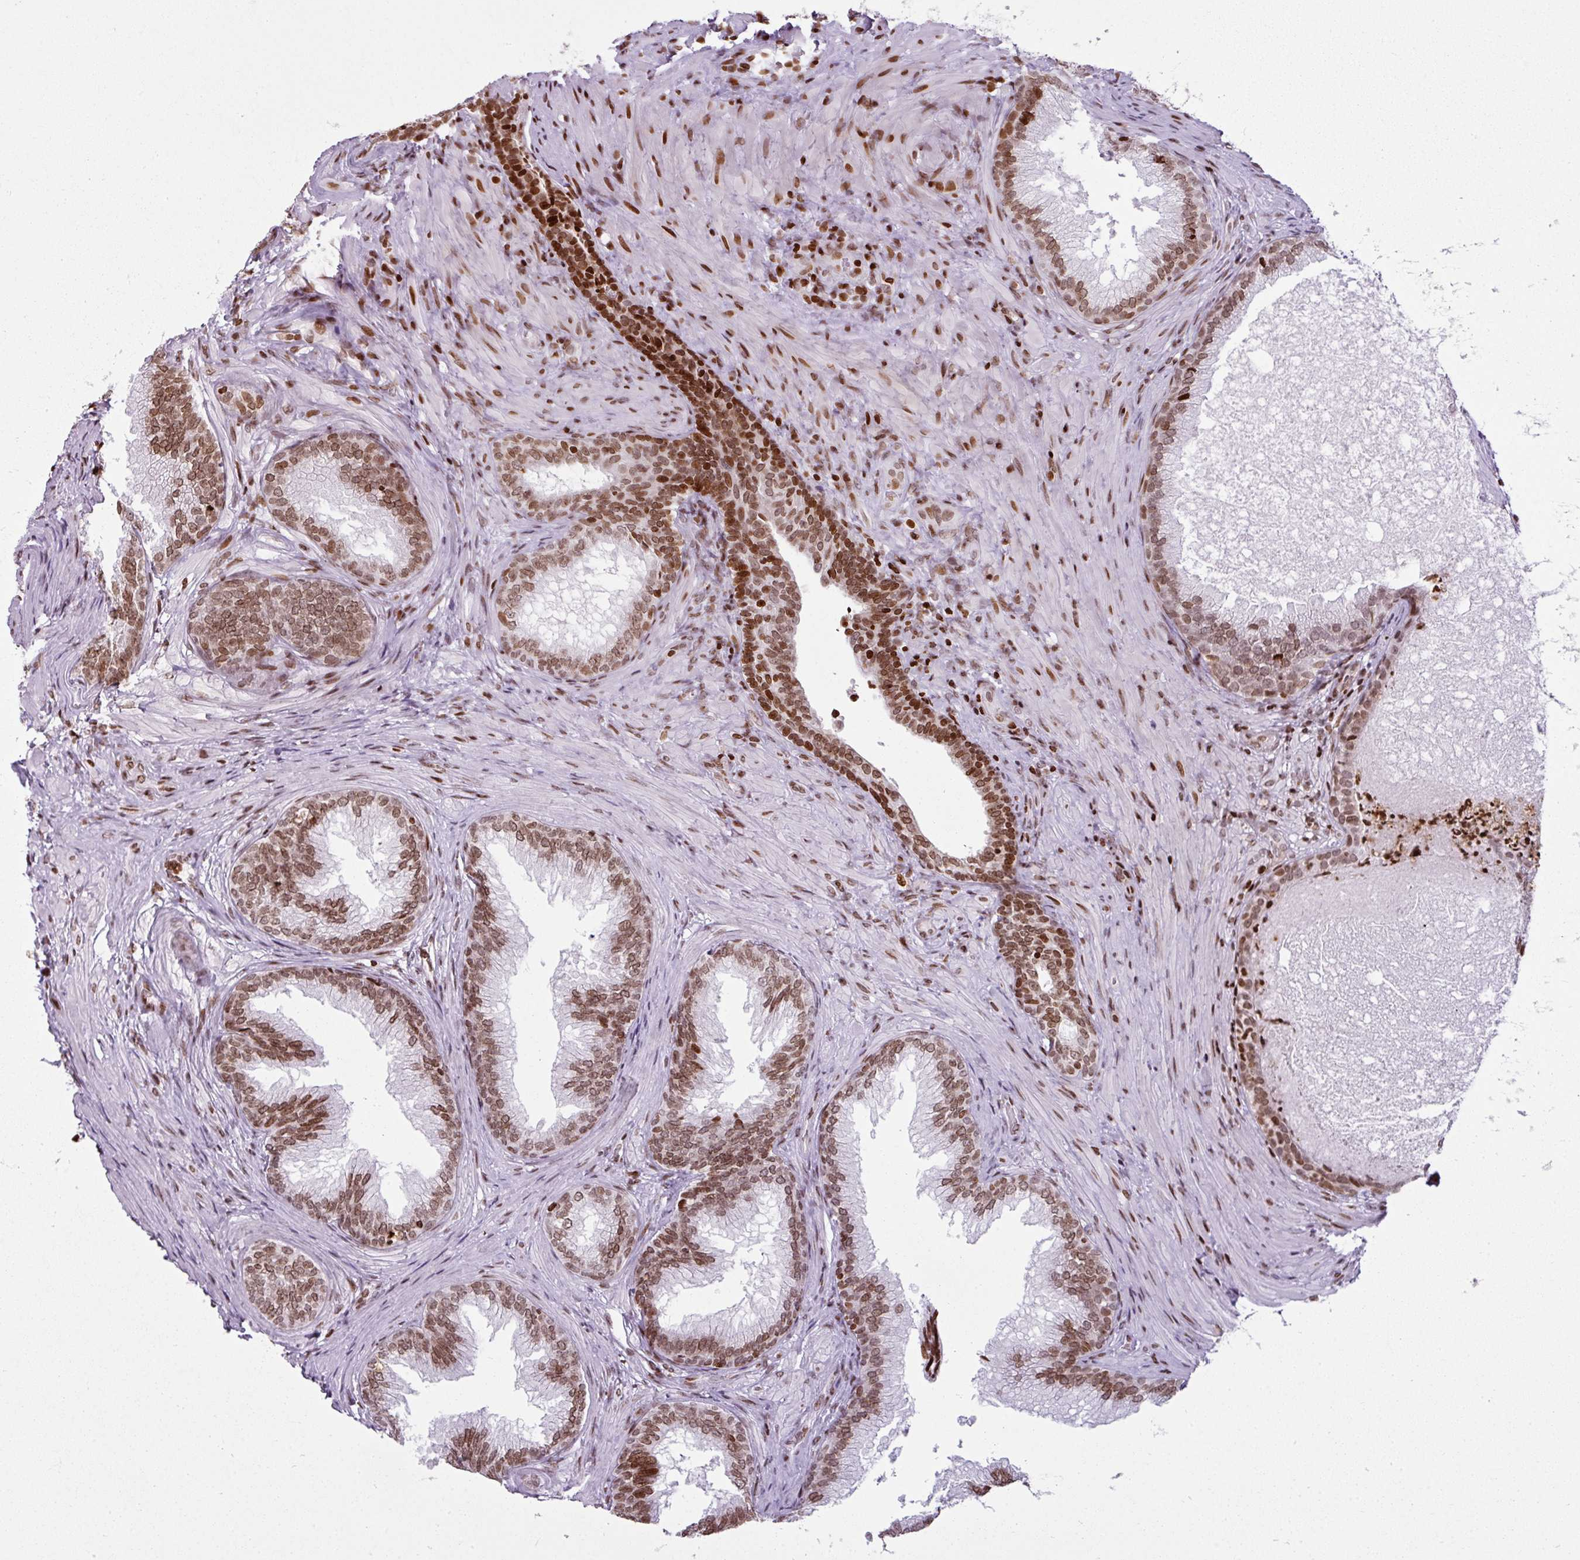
{"staining": {"intensity": "moderate", "quantity": ">75%", "location": "nuclear"}, "tissue": "prostate", "cell_type": "Glandular cells", "image_type": "normal", "snomed": [{"axis": "morphology", "description": "Normal tissue, NOS"}, {"axis": "topography", "description": "Prostate"}], "caption": "Protein analysis of normal prostate reveals moderate nuclear staining in about >75% of glandular cells.", "gene": "RASL11A", "patient": {"sex": "male", "age": 76}}